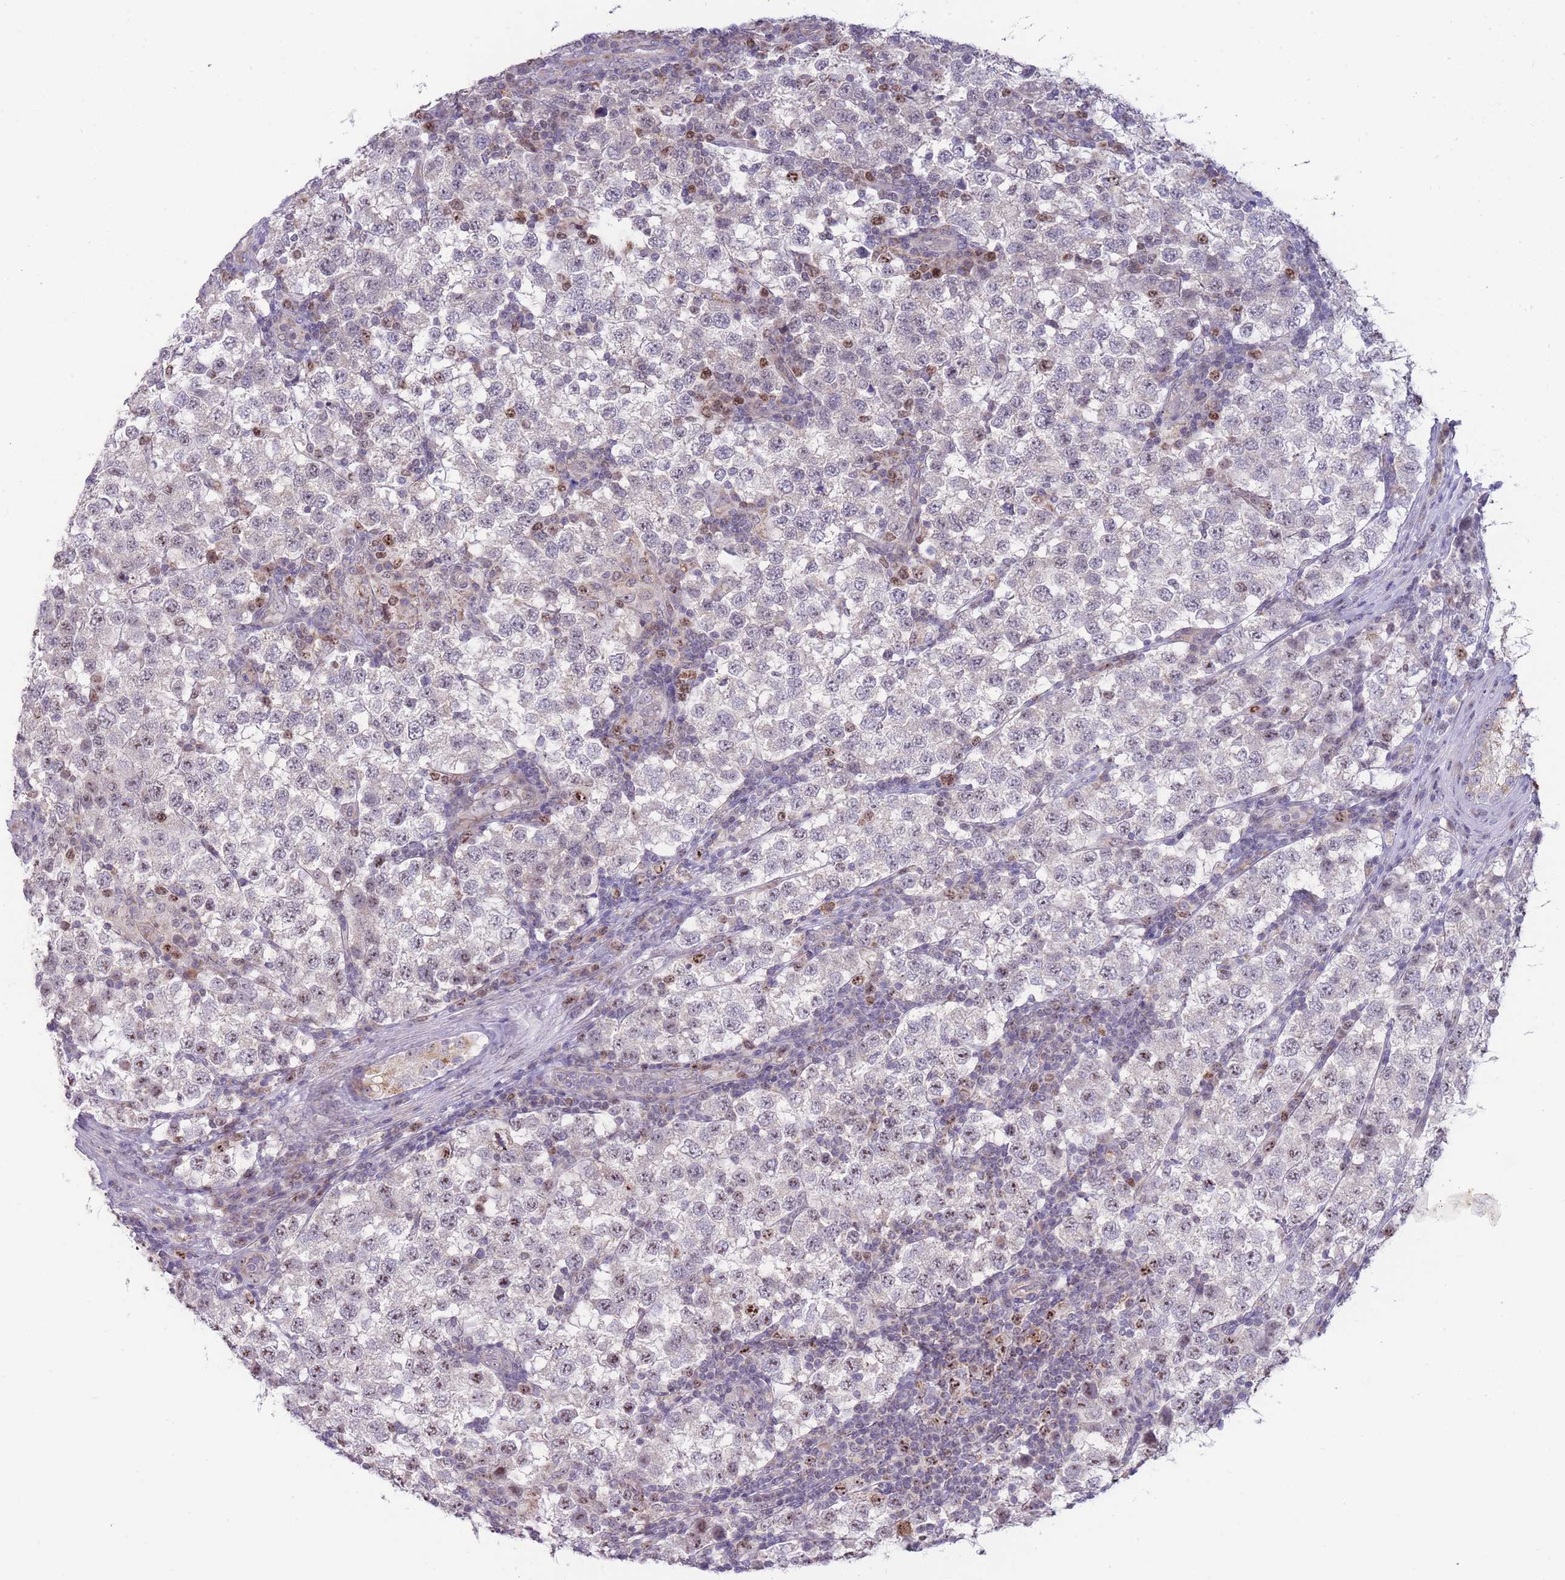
{"staining": {"intensity": "moderate", "quantity": "25%-75%", "location": "nuclear"}, "tissue": "testis cancer", "cell_type": "Tumor cells", "image_type": "cancer", "snomed": [{"axis": "morphology", "description": "Seminoma, NOS"}, {"axis": "topography", "description": "Testis"}], "caption": "This is an image of immunohistochemistry (IHC) staining of testis seminoma, which shows moderate expression in the nuclear of tumor cells.", "gene": "MCIDAS", "patient": {"sex": "male", "age": 34}}